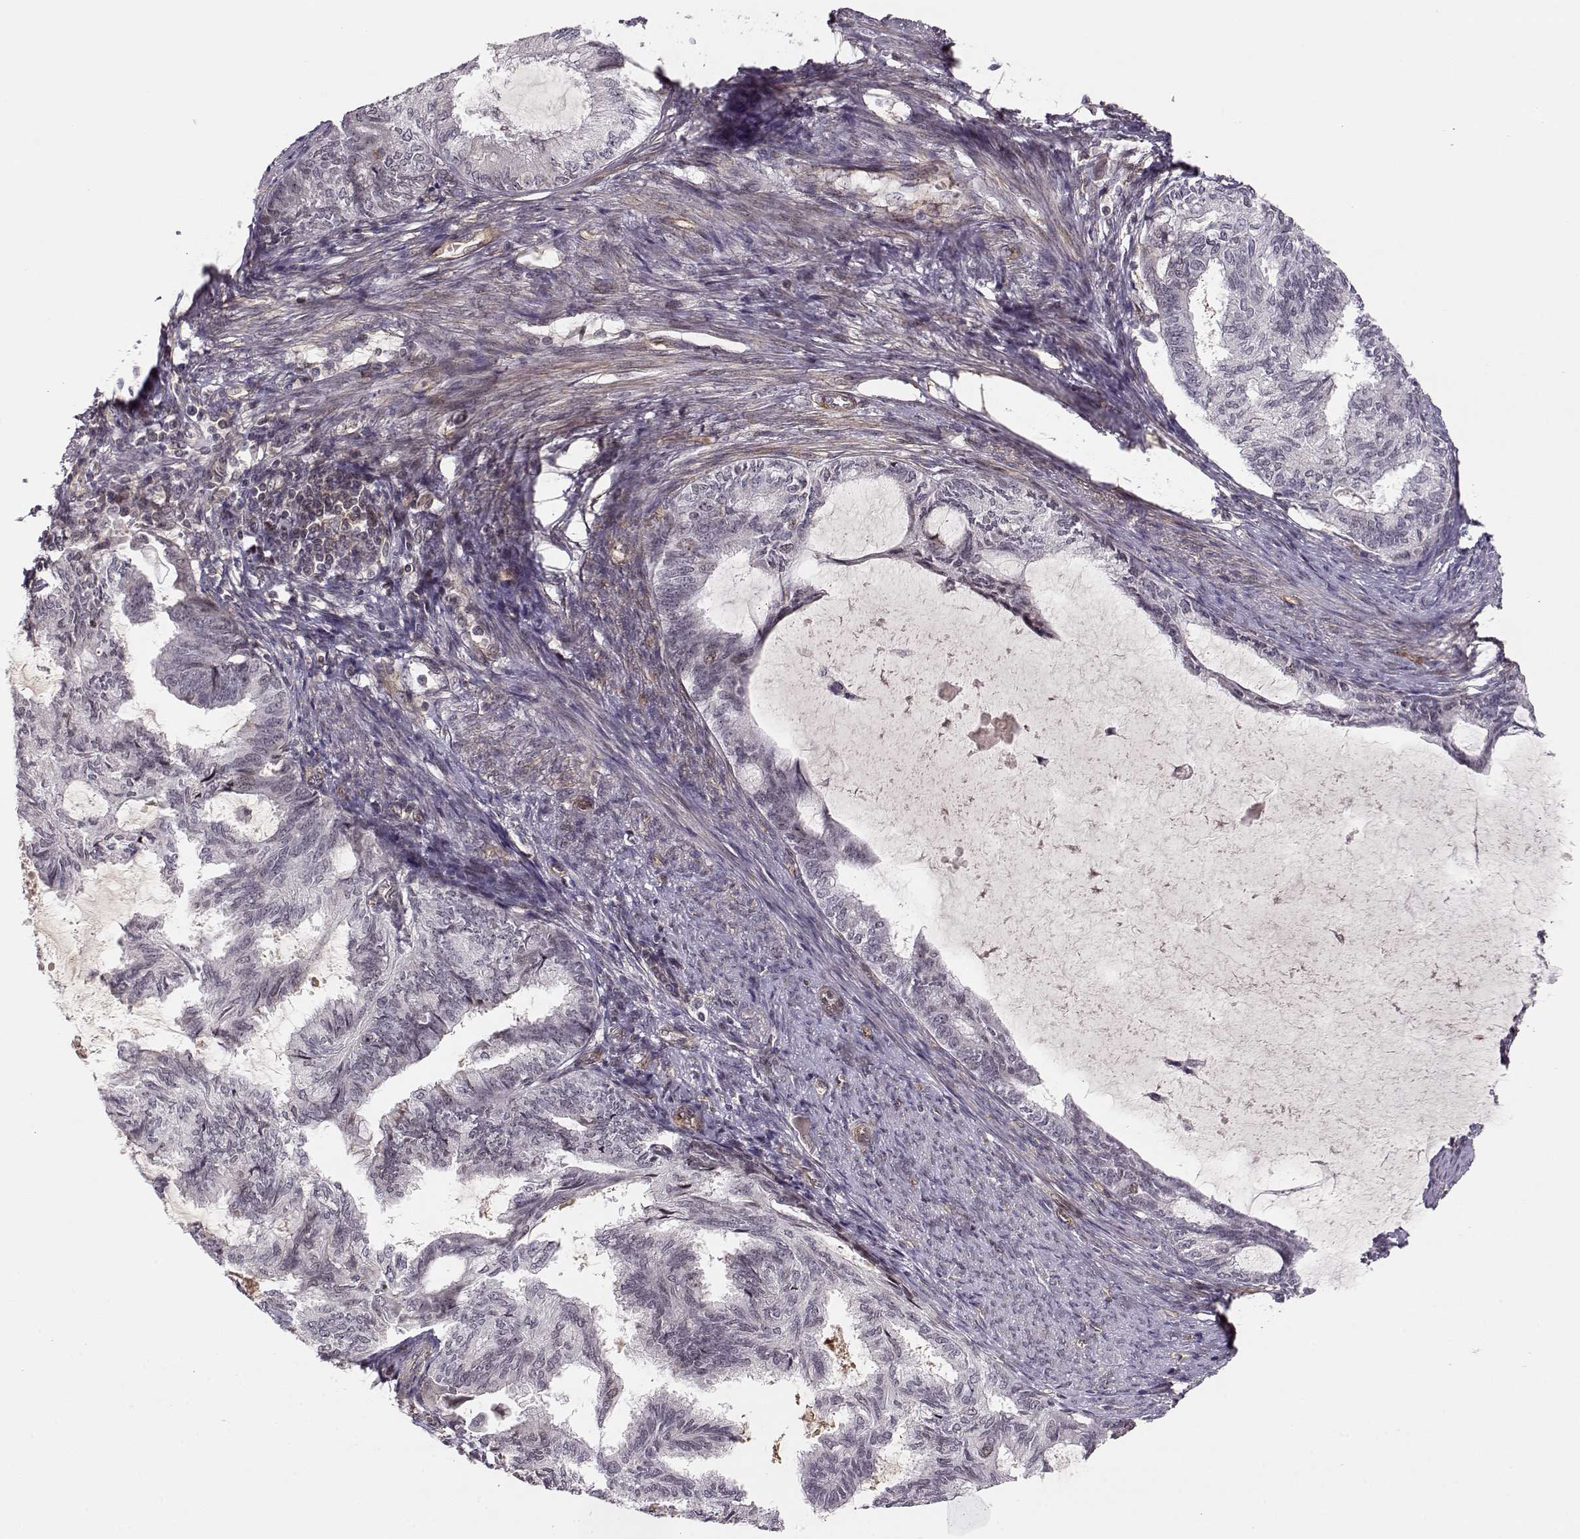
{"staining": {"intensity": "negative", "quantity": "none", "location": "none"}, "tissue": "endometrial cancer", "cell_type": "Tumor cells", "image_type": "cancer", "snomed": [{"axis": "morphology", "description": "Adenocarcinoma, NOS"}, {"axis": "topography", "description": "Endometrium"}], "caption": "High magnification brightfield microscopy of endometrial cancer (adenocarcinoma) stained with DAB (3,3'-diaminobenzidine) (brown) and counterstained with hematoxylin (blue): tumor cells show no significant positivity.", "gene": "CIR1", "patient": {"sex": "female", "age": 86}}